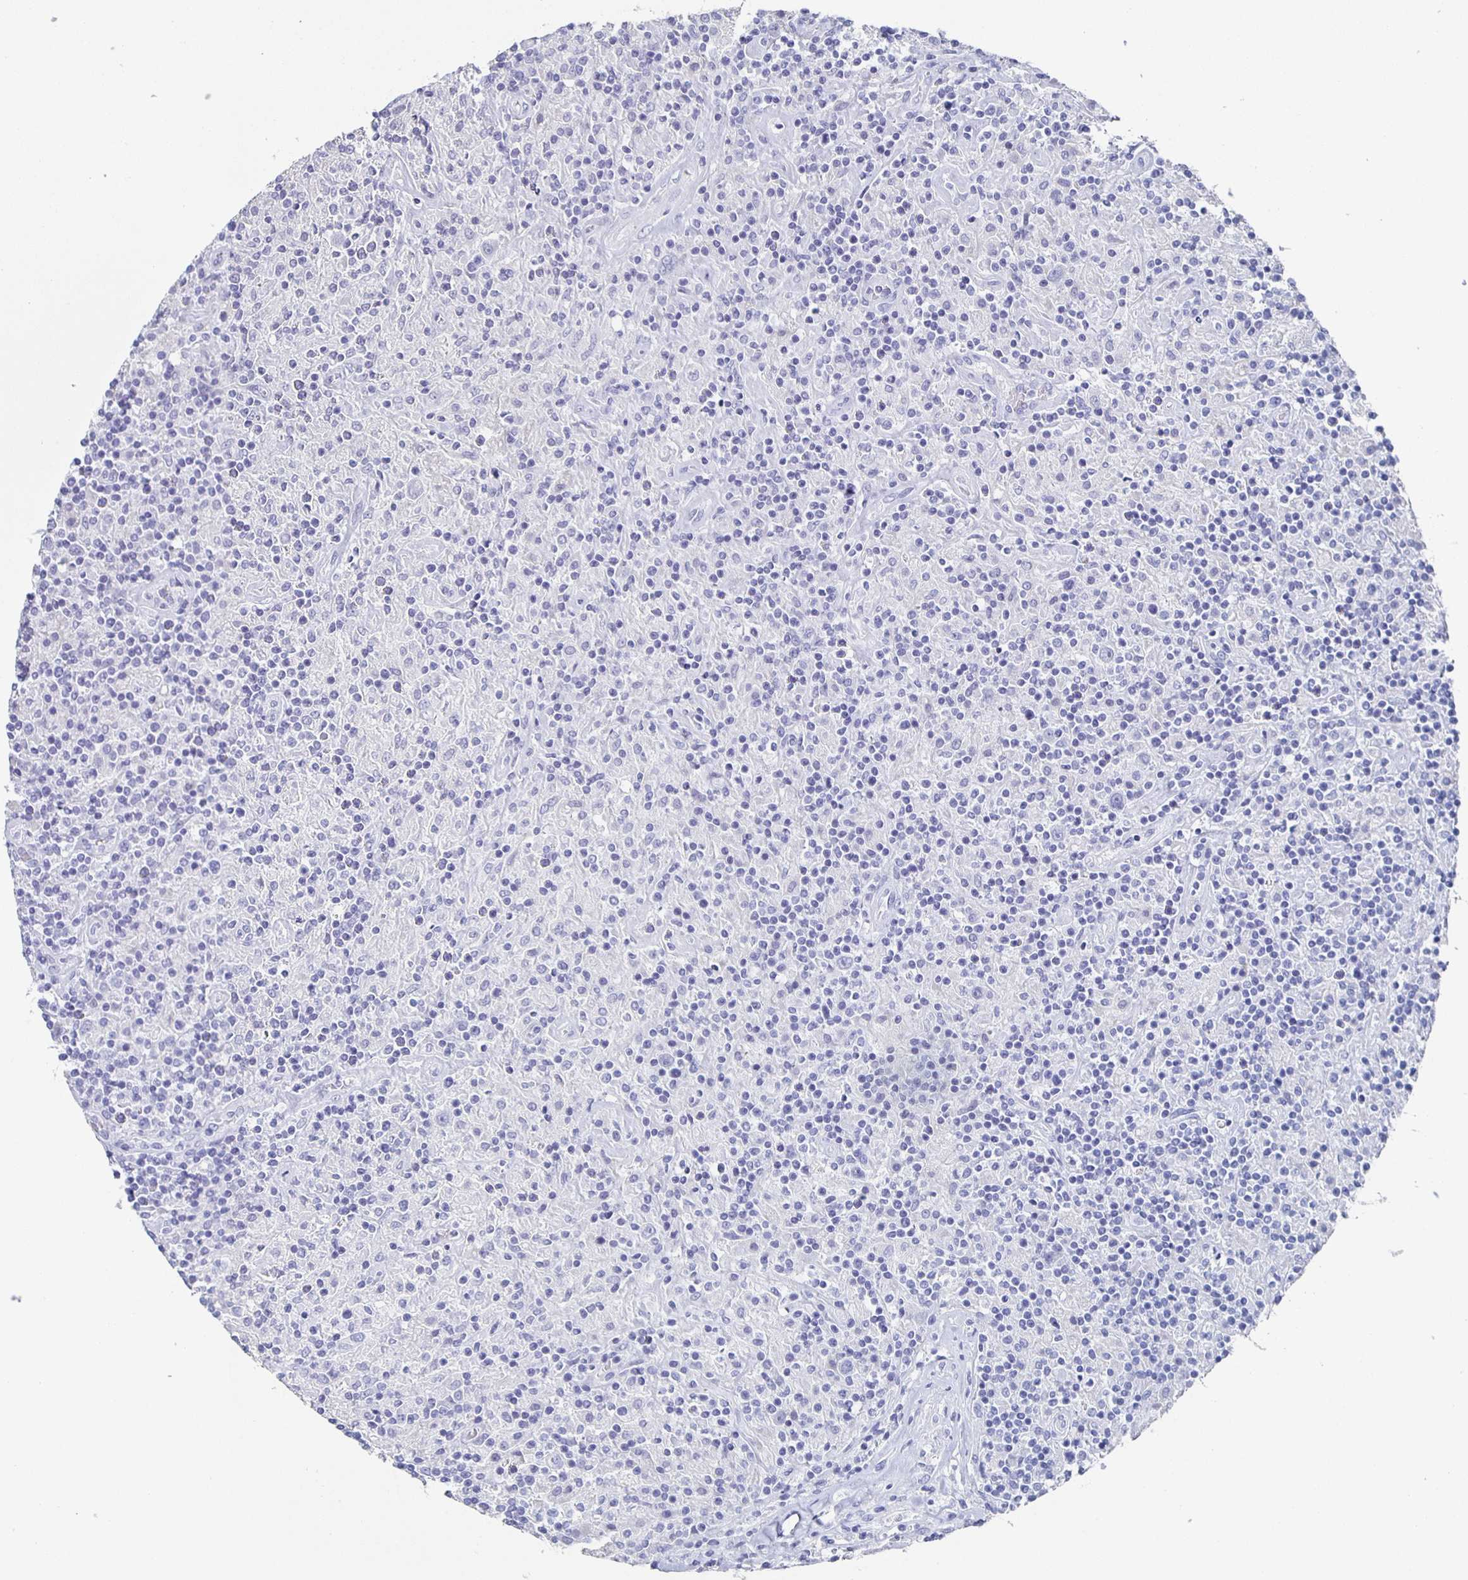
{"staining": {"intensity": "negative", "quantity": "none", "location": "none"}, "tissue": "lymphoma", "cell_type": "Tumor cells", "image_type": "cancer", "snomed": [{"axis": "morphology", "description": "Hodgkin's disease, NOS"}, {"axis": "topography", "description": "Lymph node"}], "caption": "This histopathology image is of Hodgkin's disease stained with IHC to label a protein in brown with the nuclei are counter-stained blue. There is no staining in tumor cells.", "gene": "SLC34A2", "patient": {"sex": "male", "age": 70}}